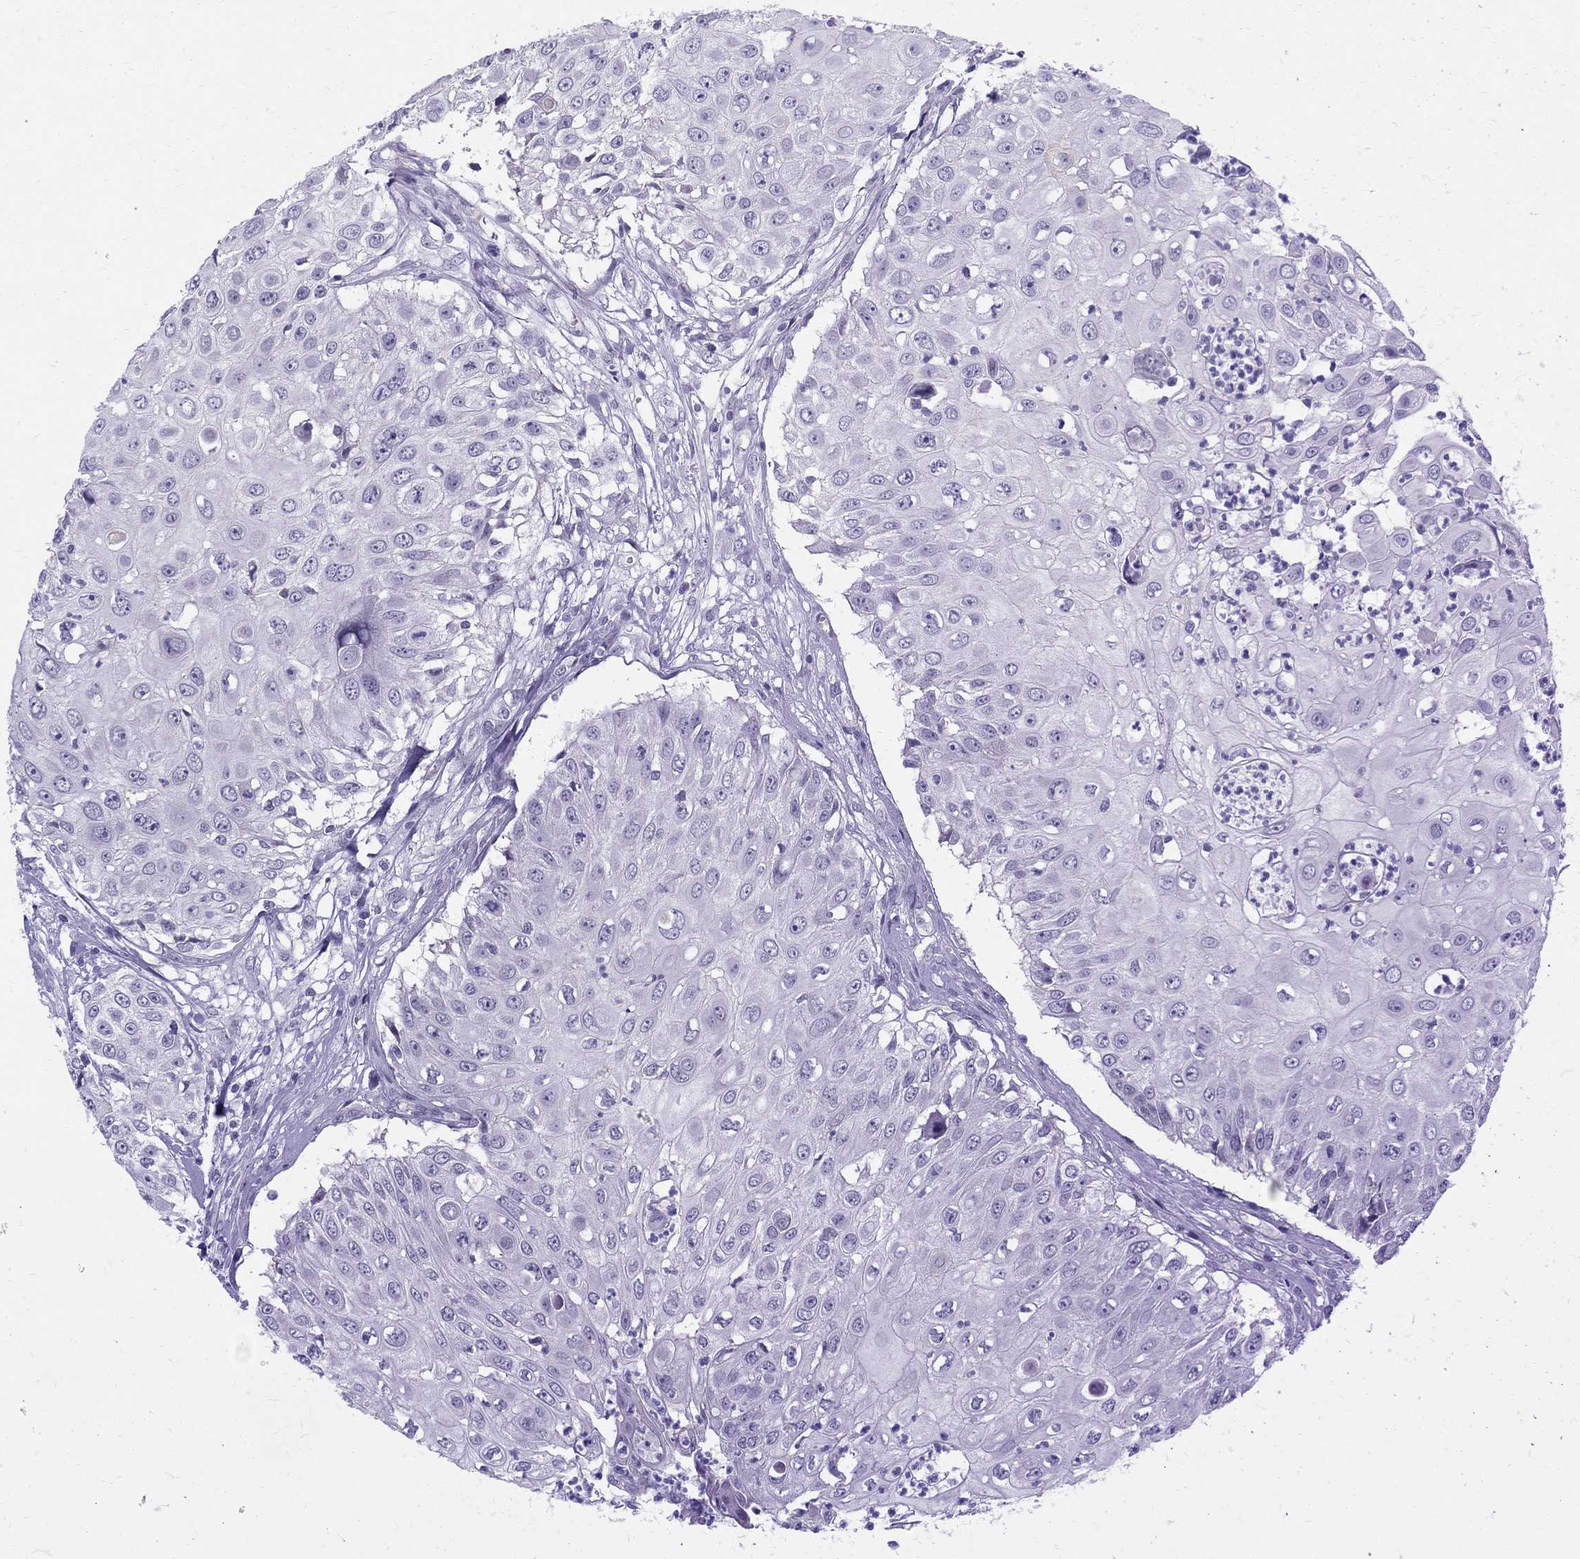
{"staining": {"intensity": "negative", "quantity": "none", "location": "none"}, "tissue": "urothelial cancer", "cell_type": "Tumor cells", "image_type": "cancer", "snomed": [{"axis": "morphology", "description": "Urothelial carcinoma, High grade"}, {"axis": "topography", "description": "Urinary bladder"}], "caption": "Tumor cells show no significant staining in high-grade urothelial carcinoma.", "gene": "MAGEB6", "patient": {"sex": "female", "age": 79}}